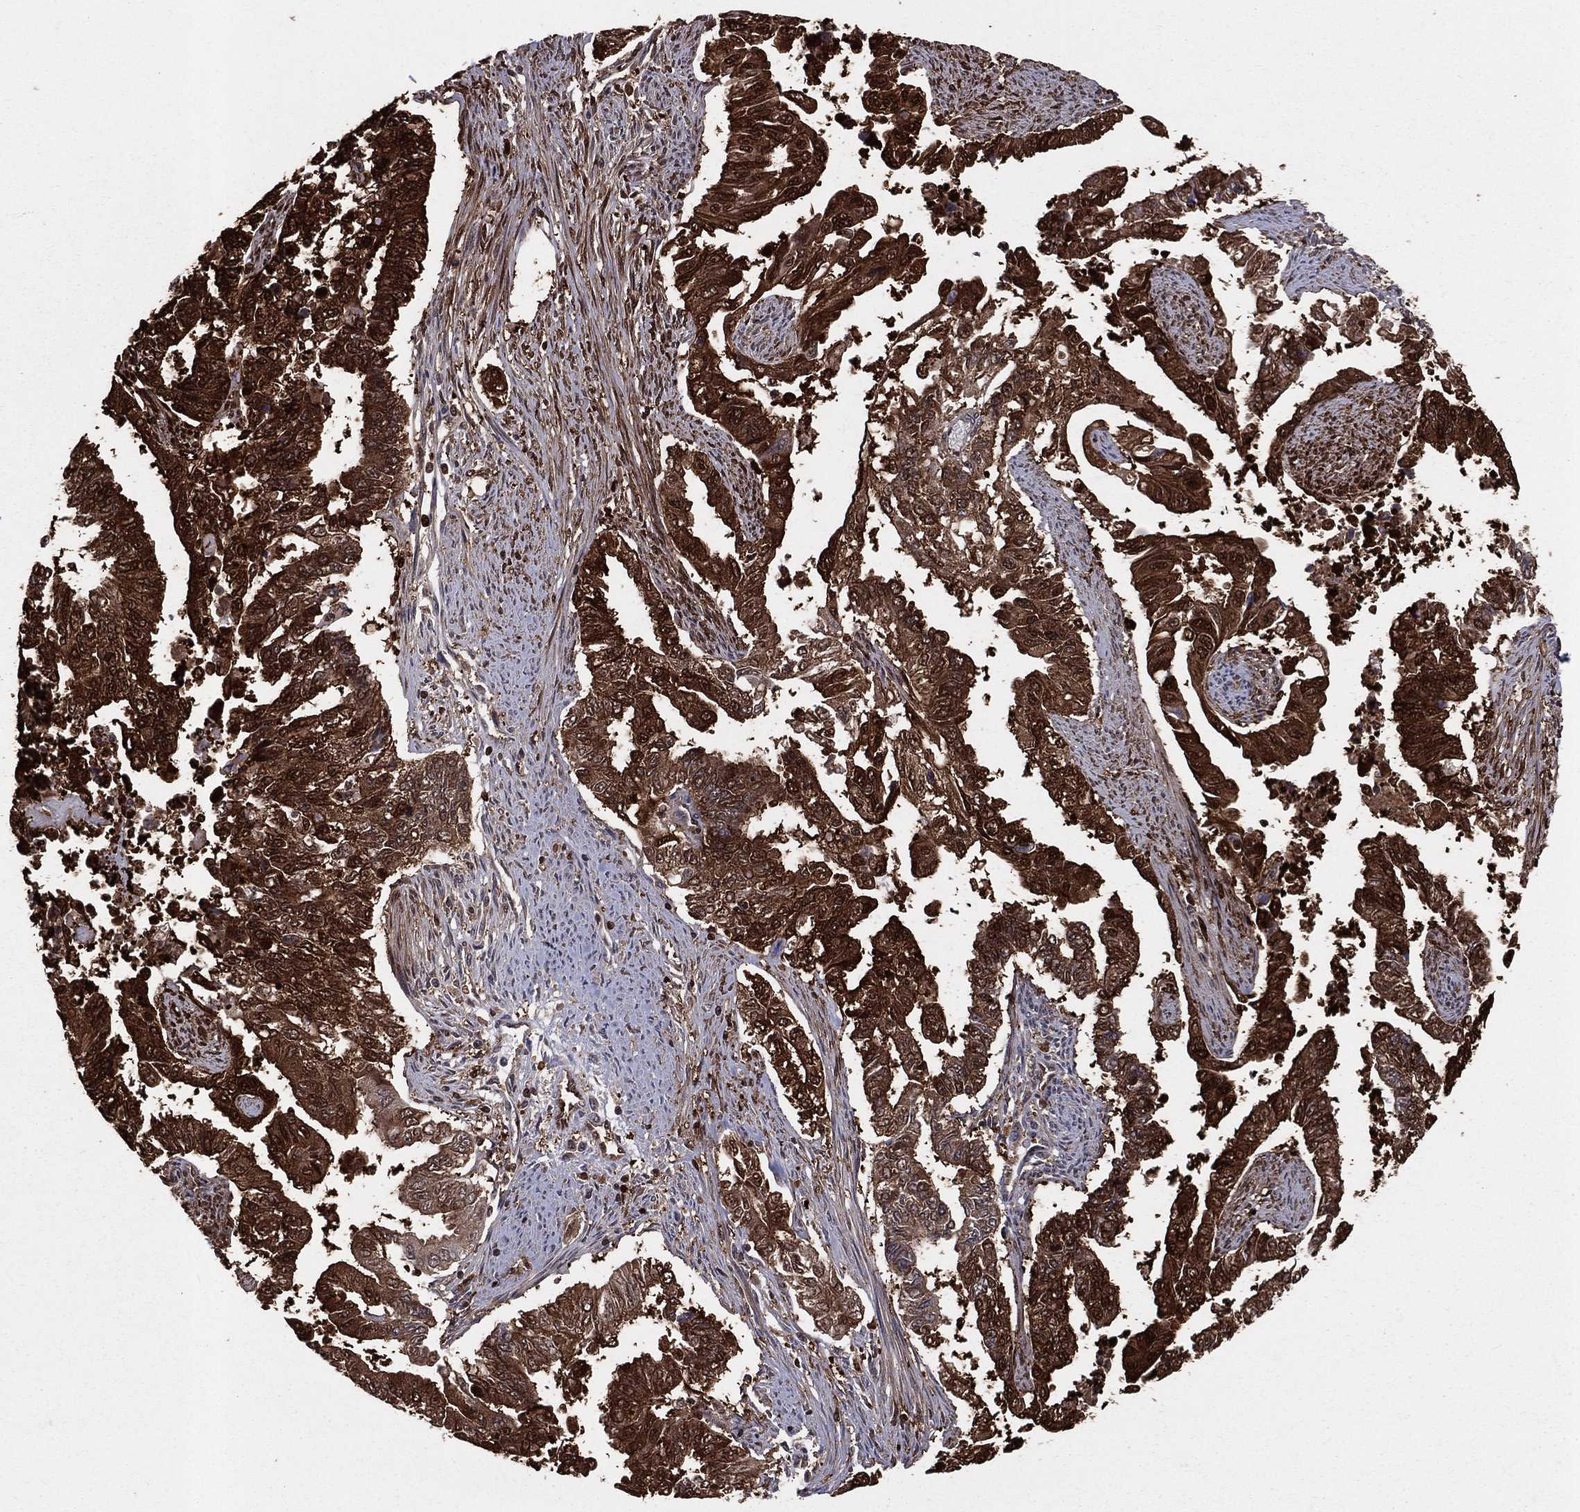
{"staining": {"intensity": "strong", "quantity": ">75%", "location": "cytoplasmic/membranous"}, "tissue": "endometrial cancer", "cell_type": "Tumor cells", "image_type": "cancer", "snomed": [{"axis": "morphology", "description": "Adenocarcinoma, NOS"}, {"axis": "topography", "description": "Uterus"}], "caption": "A brown stain shows strong cytoplasmic/membranous positivity of a protein in endometrial cancer (adenocarcinoma) tumor cells.", "gene": "ENO1", "patient": {"sex": "female", "age": 59}}